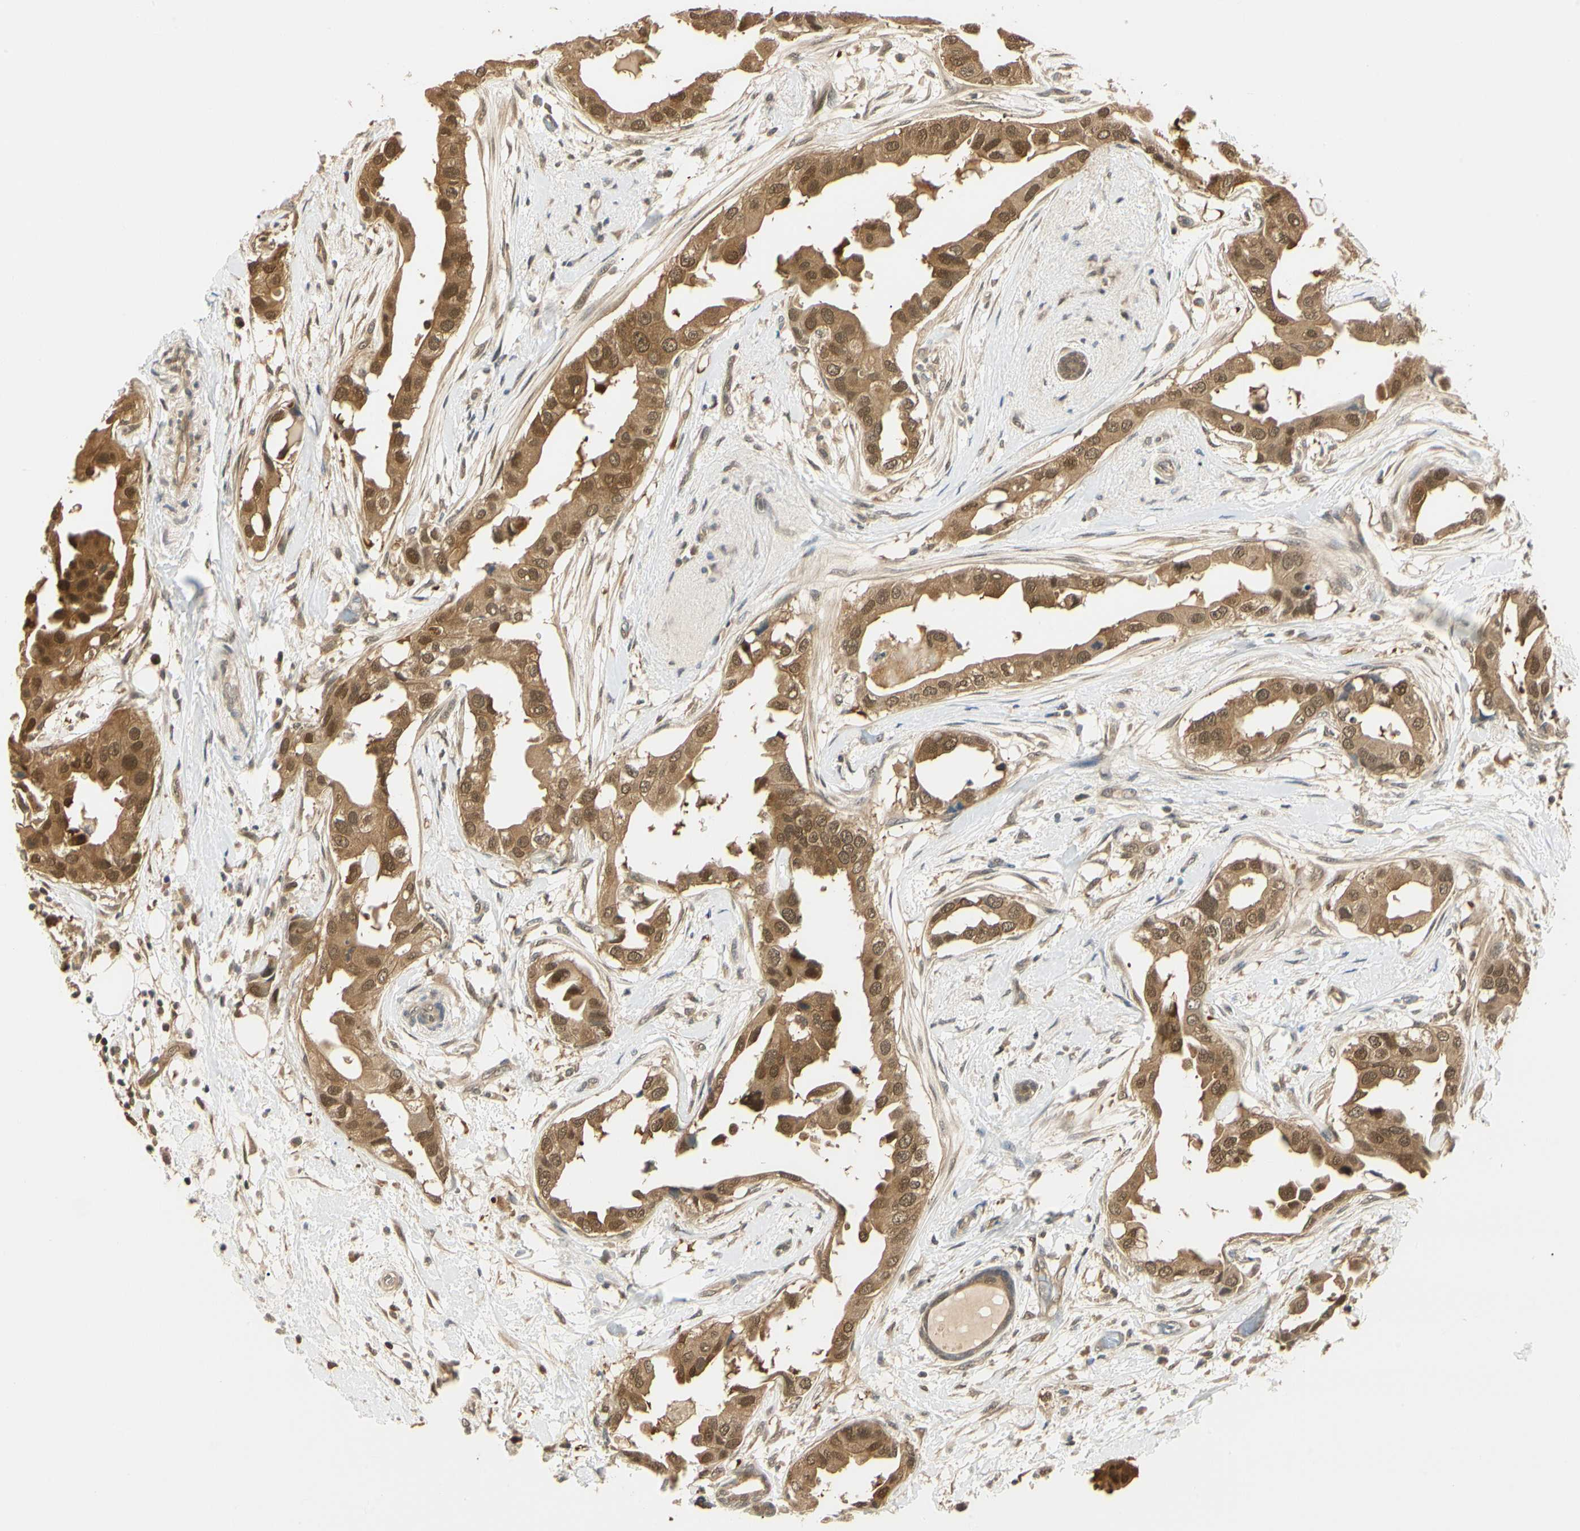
{"staining": {"intensity": "strong", "quantity": ">75%", "location": "cytoplasmic/membranous,nuclear"}, "tissue": "breast cancer", "cell_type": "Tumor cells", "image_type": "cancer", "snomed": [{"axis": "morphology", "description": "Duct carcinoma"}, {"axis": "topography", "description": "Breast"}], "caption": "A high-resolution photomicrograph shows immunohistochemistry staining of breast cancer (intraductal carcinoma), which exhibits strong cytoplasmic/membranous and nuclear staining in approximately >75% of tumor cells. (DAB (3,3'-diaminobenzidine) IHC with brightfield microscopy, high magnification).", "gene": "UBE2Z", "patient": {"sex": "female", "age": 40}}